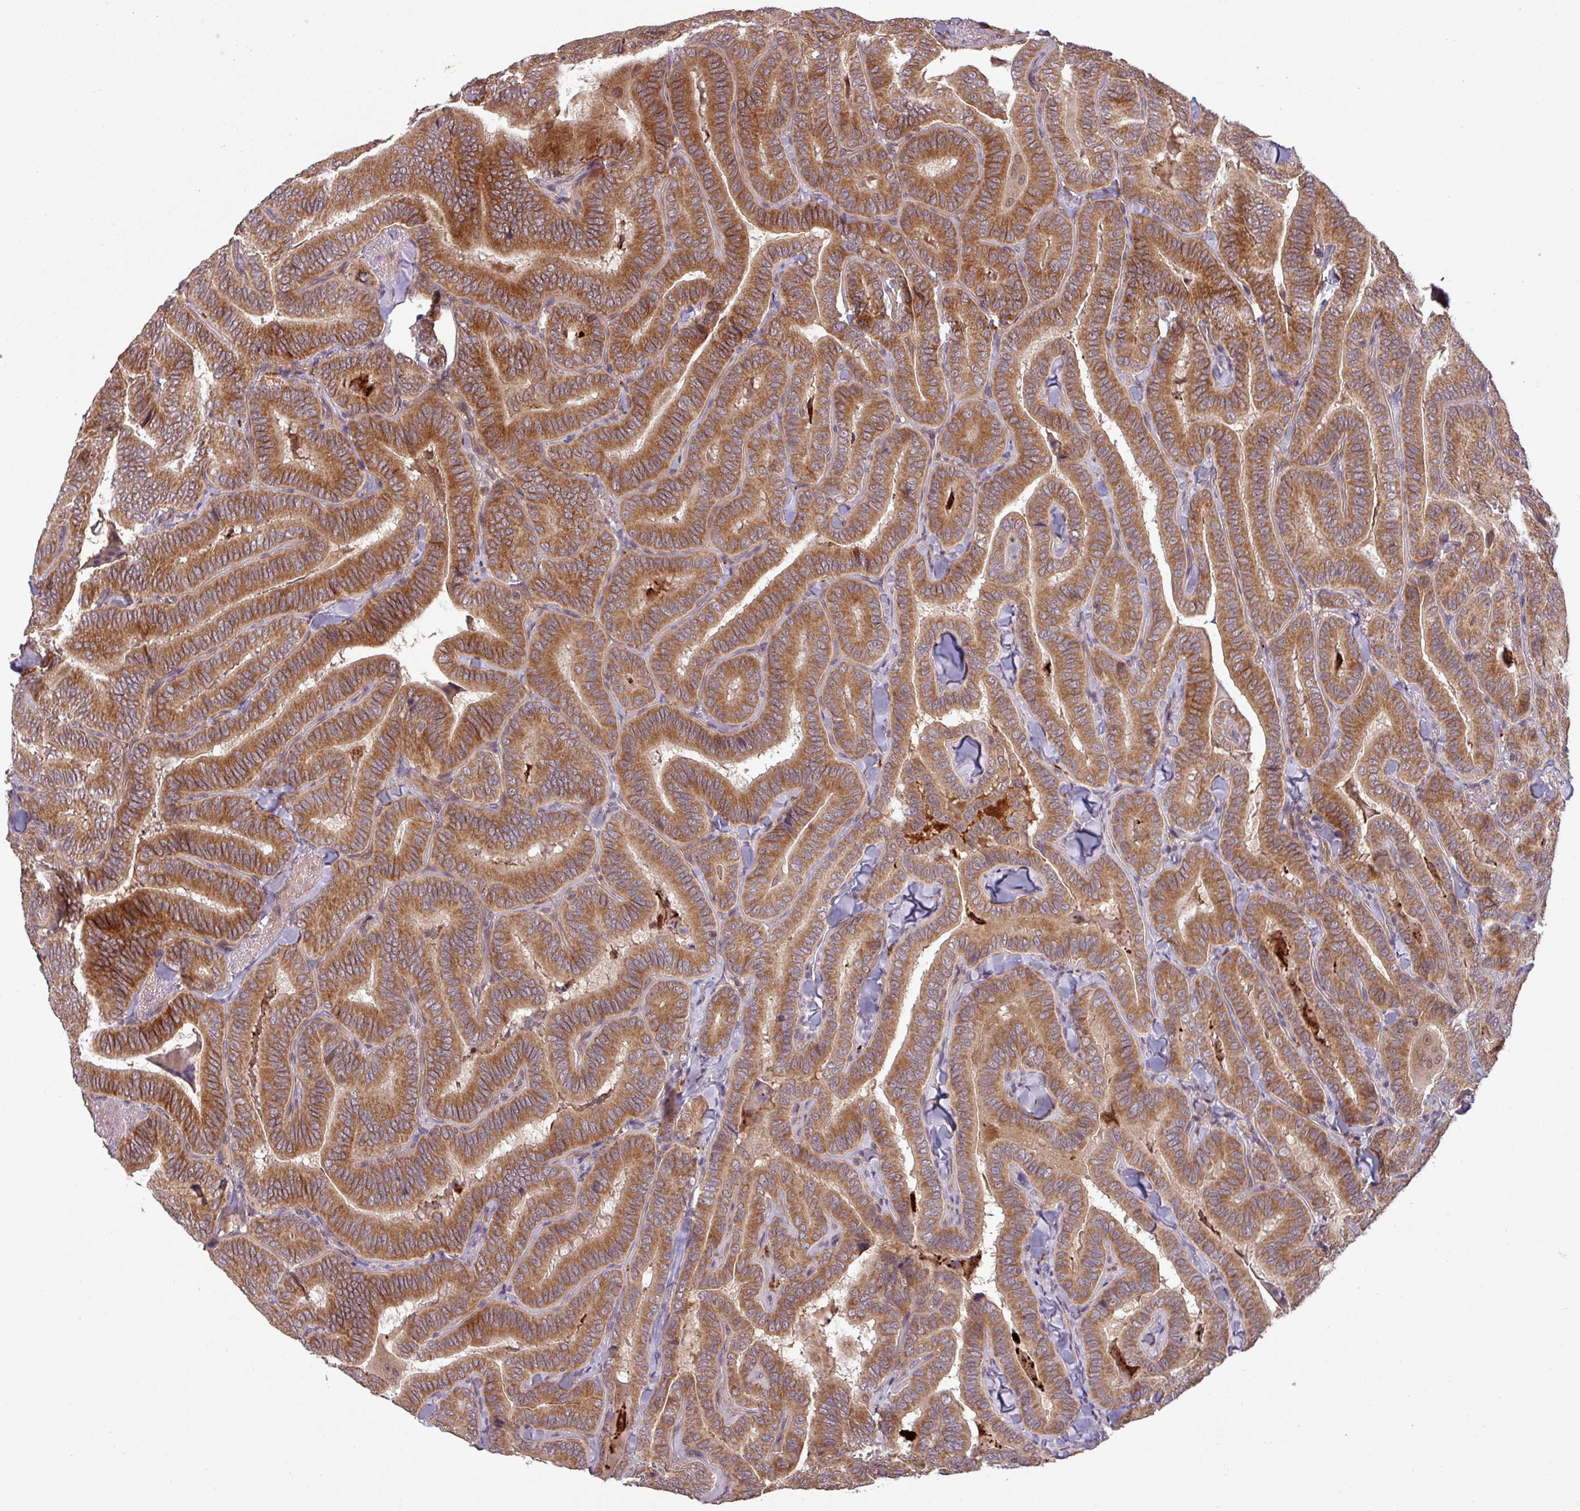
{"staining": {"intensity": "moderate", "quantity": ">75%", "location": "cytoplasmic/membranous"}, "tissue": "thyroid cancer", "cell_type": "Tumor cells", "image_type": "cancer", "snomed": [{"axis": "morphology", "description": "Papillary adenocarcinoma, NOS"}, {"axis": "topography", "description": "Thyroid gland"}], "caption": "Moderate cytoplasmic/membranous expression for a protein is present in about >75% of tumor cells of thyroid papillary adenocarcinoma using IHC.", "gene": "PUS1", "patient": {"sex": "male", "age": 61}}